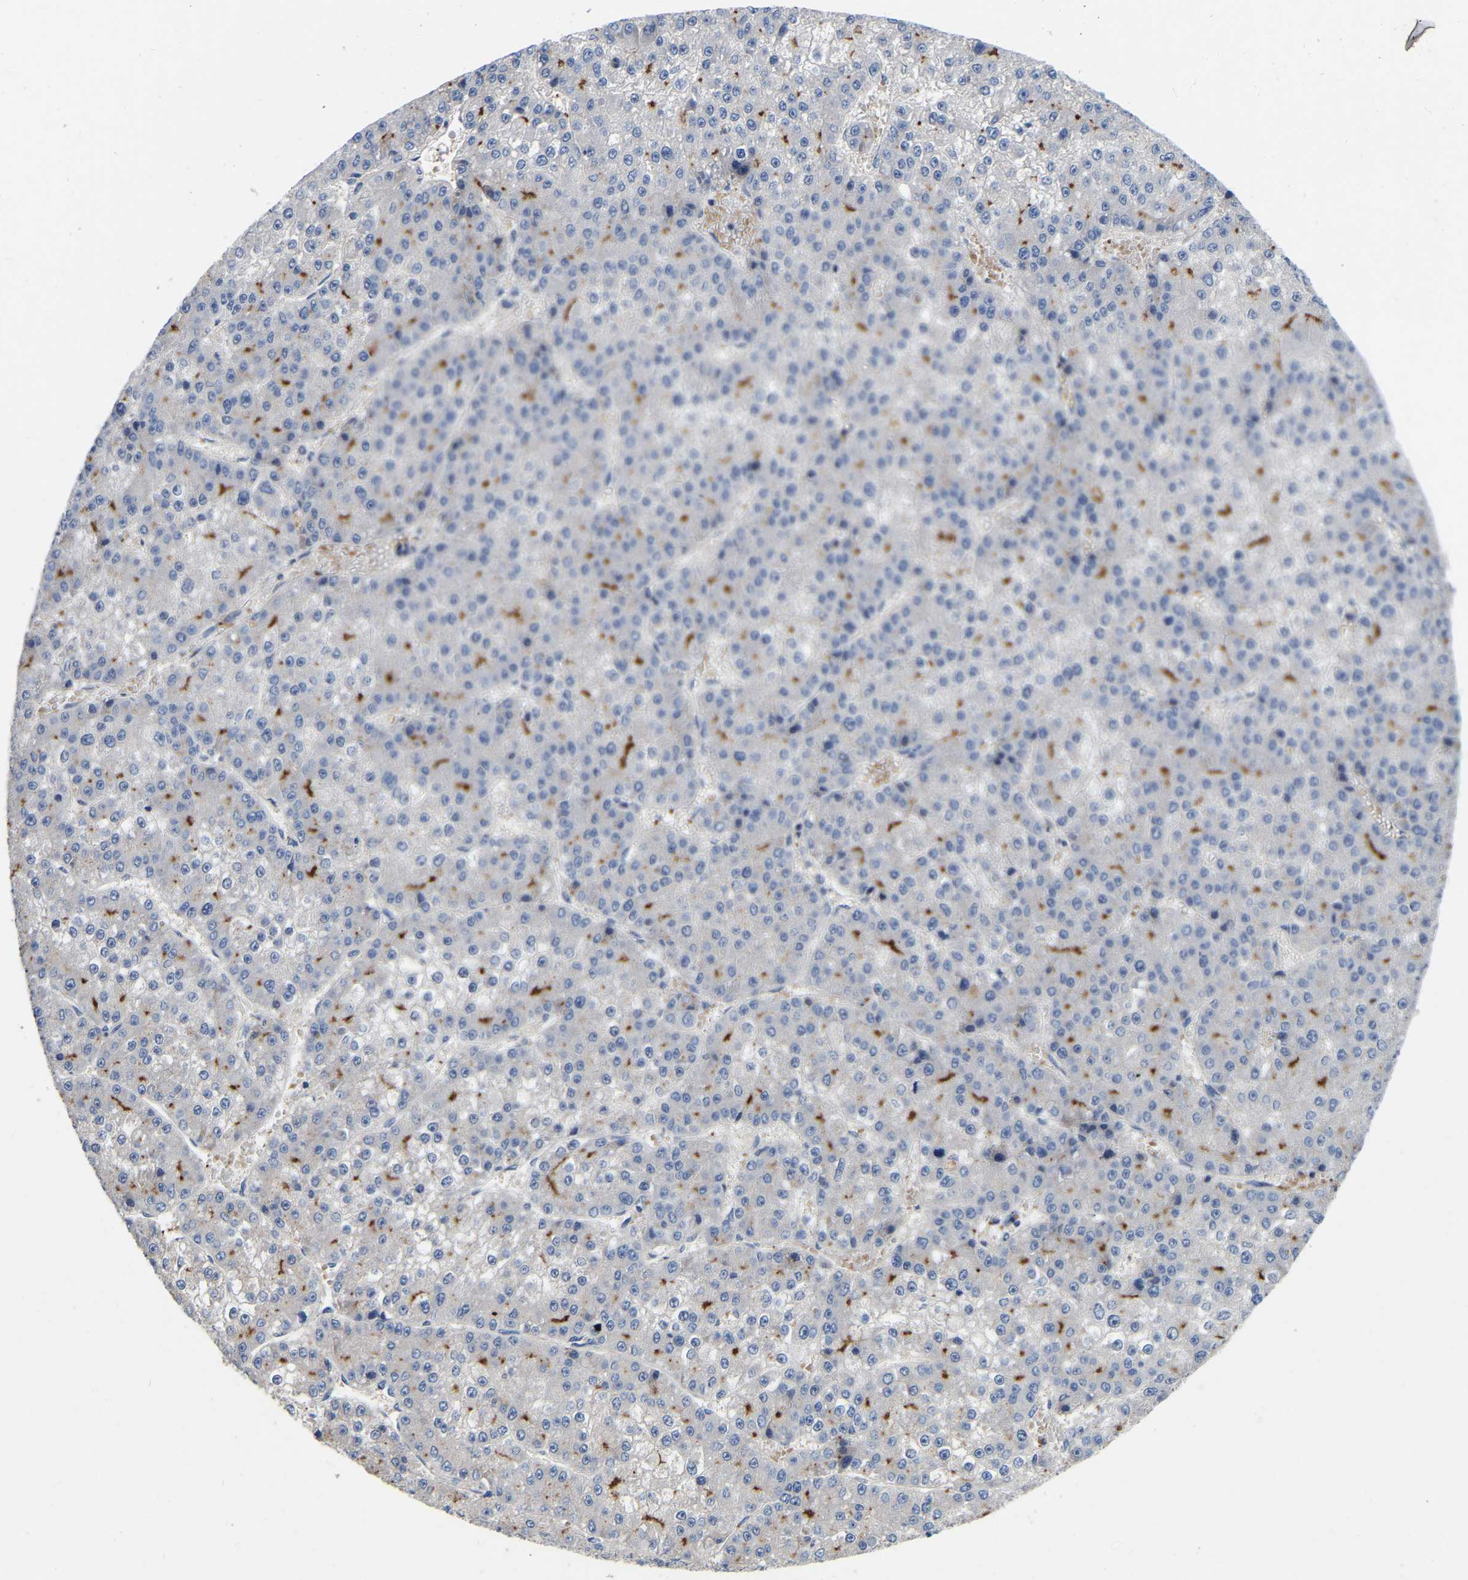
{"staining": {"intensity": "negative", "quantity": "none", "location": "none"}, "tissue": "liver cancer", "cell_type": "Tumor cells", "image_type": "cancer", "snomed": [{"axis": "morphology", "description": "Carcinoma, Hepatocellular, NOS"}, {"axis": "topography", "description": "Liver"}], "caption": "The IHC image has no significant staining in tumor cells of hepatocellular carcinoma (liver) tissue.", "gene": "RAB27B", "patient": {"sex": "female", "age": 73}}